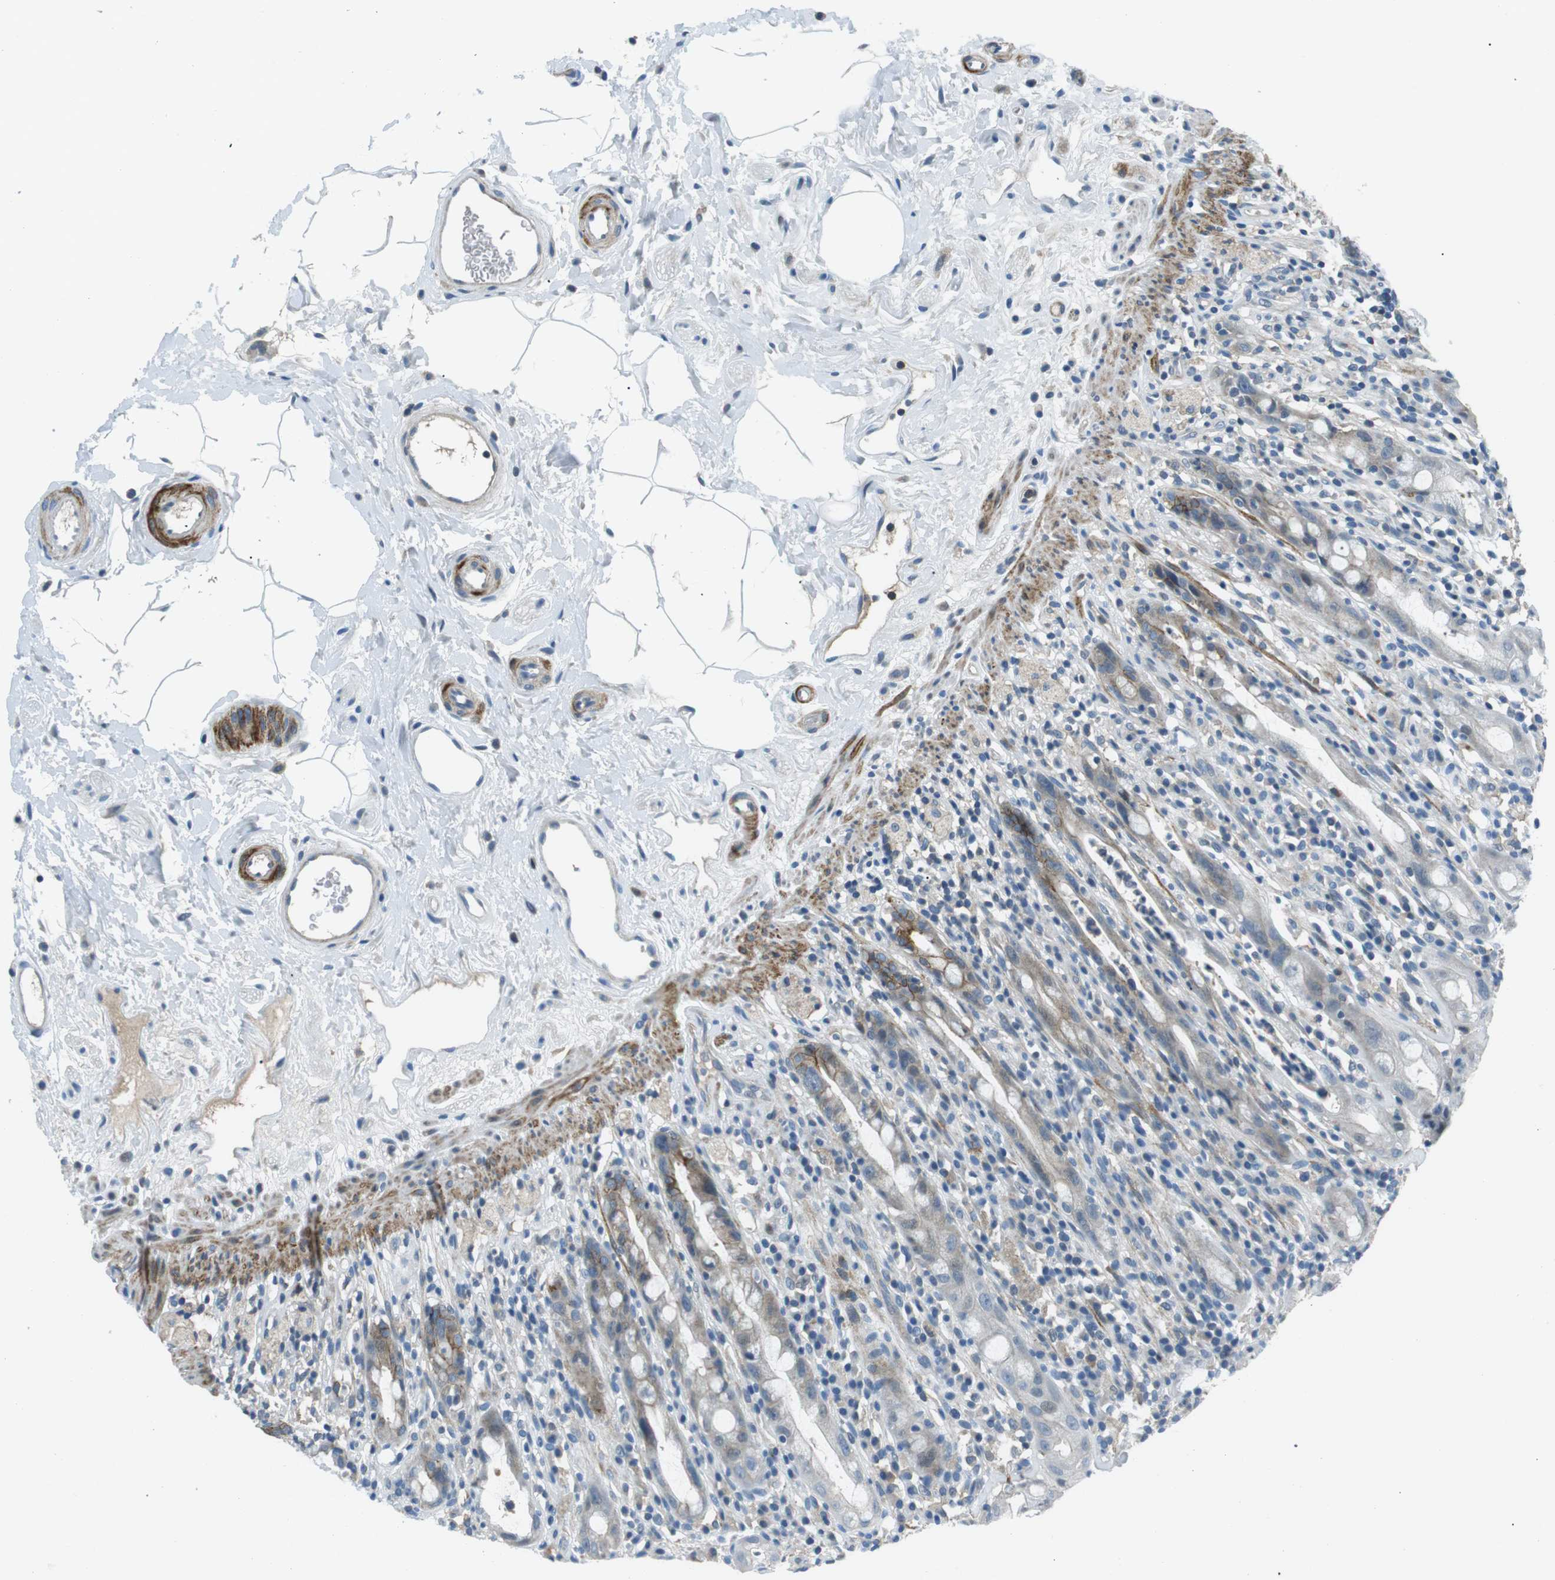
{"staining": {"intensity": "weak", "quantity": "<25%", "location": "cytoplasmic/membranous"}, "tissue": "rectum", "cell_type": "Glandular cells", "image_type": "normal", "snomed": [{"axis": "morphology", "description": "Normal tissue, NOS"}, {"axis": "topography", "description": "Rectum"}], "caption": "This is an immunohistochemistry (IHC) image of unremarkable human rectum. There is no expression in glandular cells.", "gene": "ARVCF", "patient": {"sex": "male", "age": 44}}